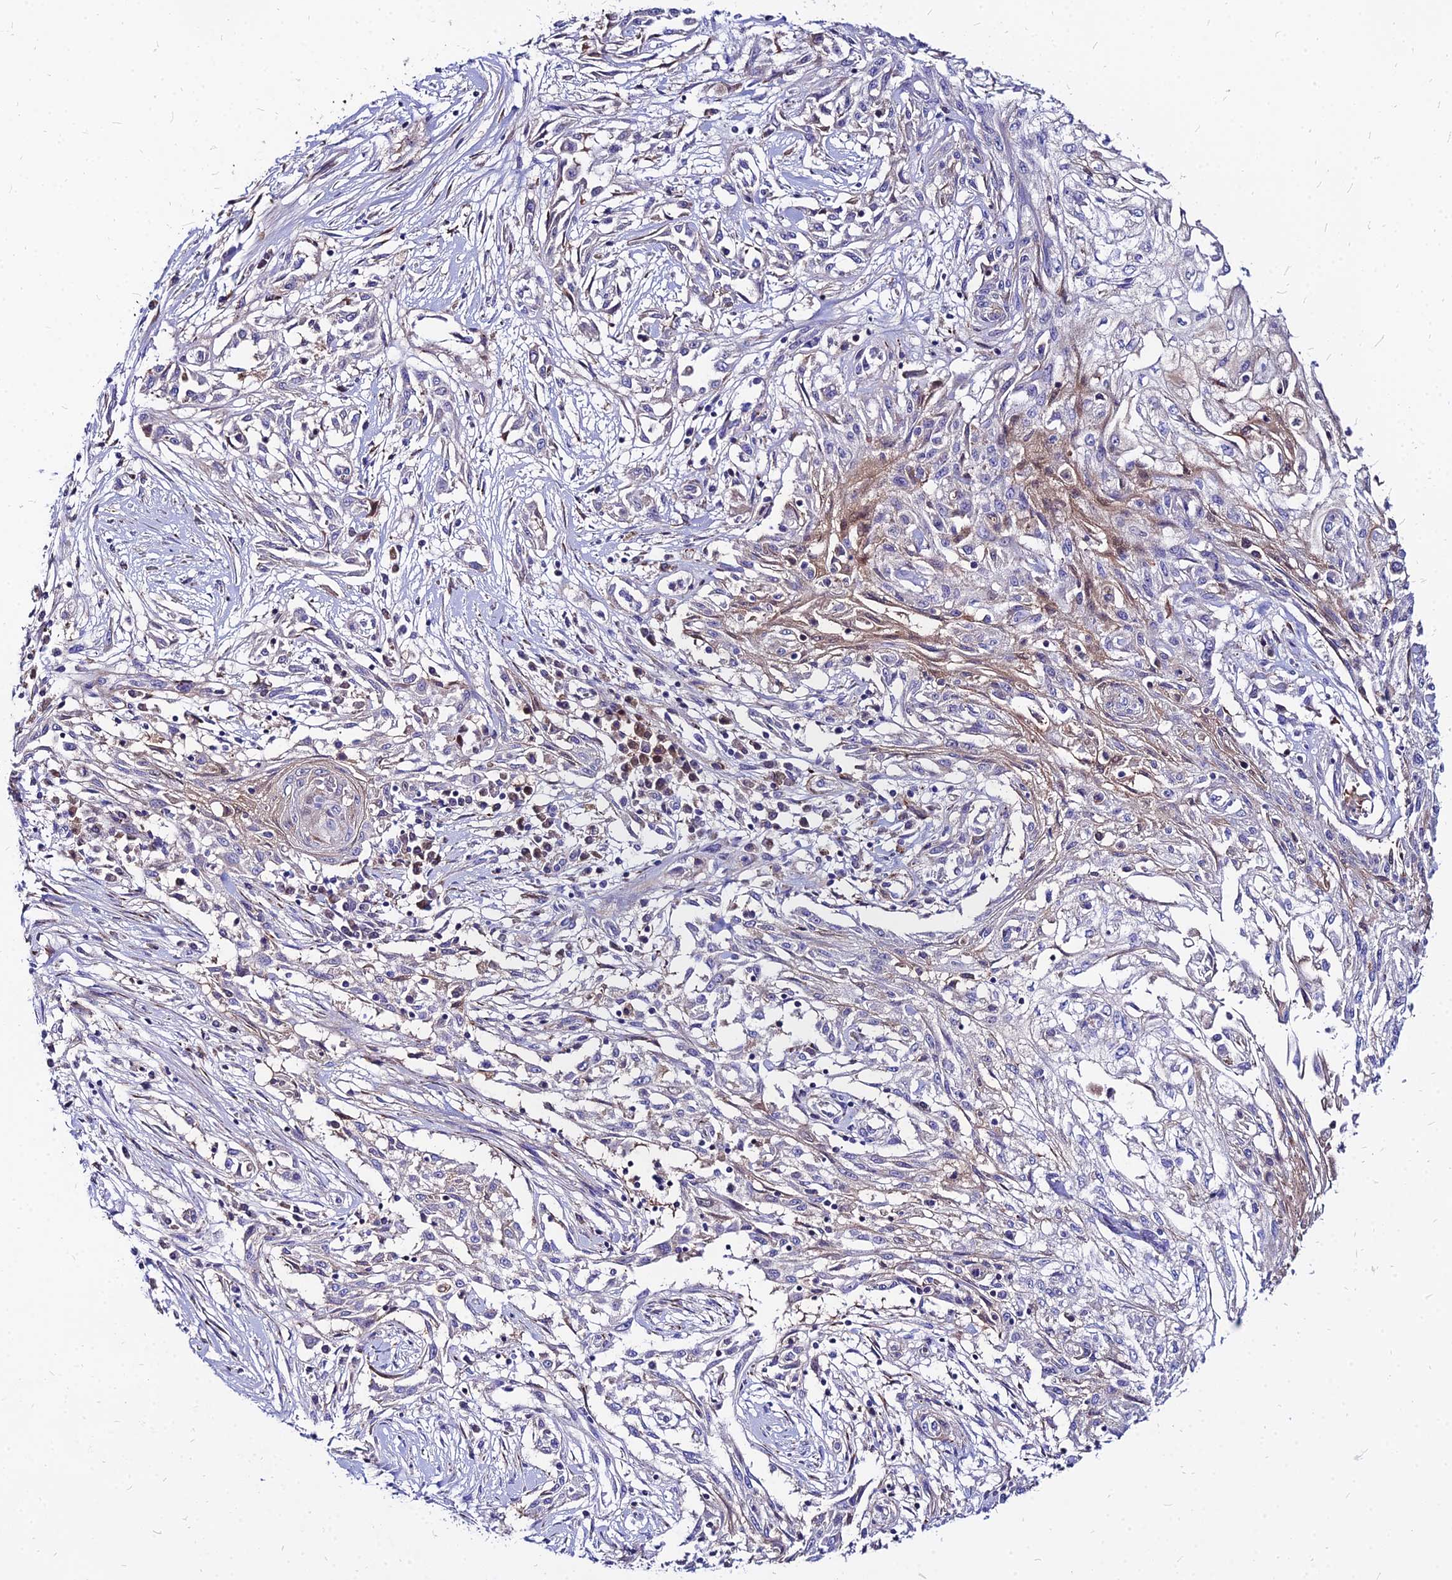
{"staining": {"intensity": "weak", "quantity": "<25%", "location": "cytoplasmic/membranous"}, "tissue": "skin cancer", "cell_type": "Tumor cells", "image_type": "cancer", "snomed": [{"axis": "morphology", "description": "Squamous cell carcinoma, NOS"}, {"axis": "morphology", "description": "Squamous cell carcinoma, metastatic, NOS"}, {"axis": "topography", "description": "Skin"}, {"axis": "topography", "description": "Lymph node"}], "caption": "Skin cancer stained for a protein using IHC displays no expression tumor cells.", "gene": "ACSM6", "patient": {"sex": "male", "age": 75}}